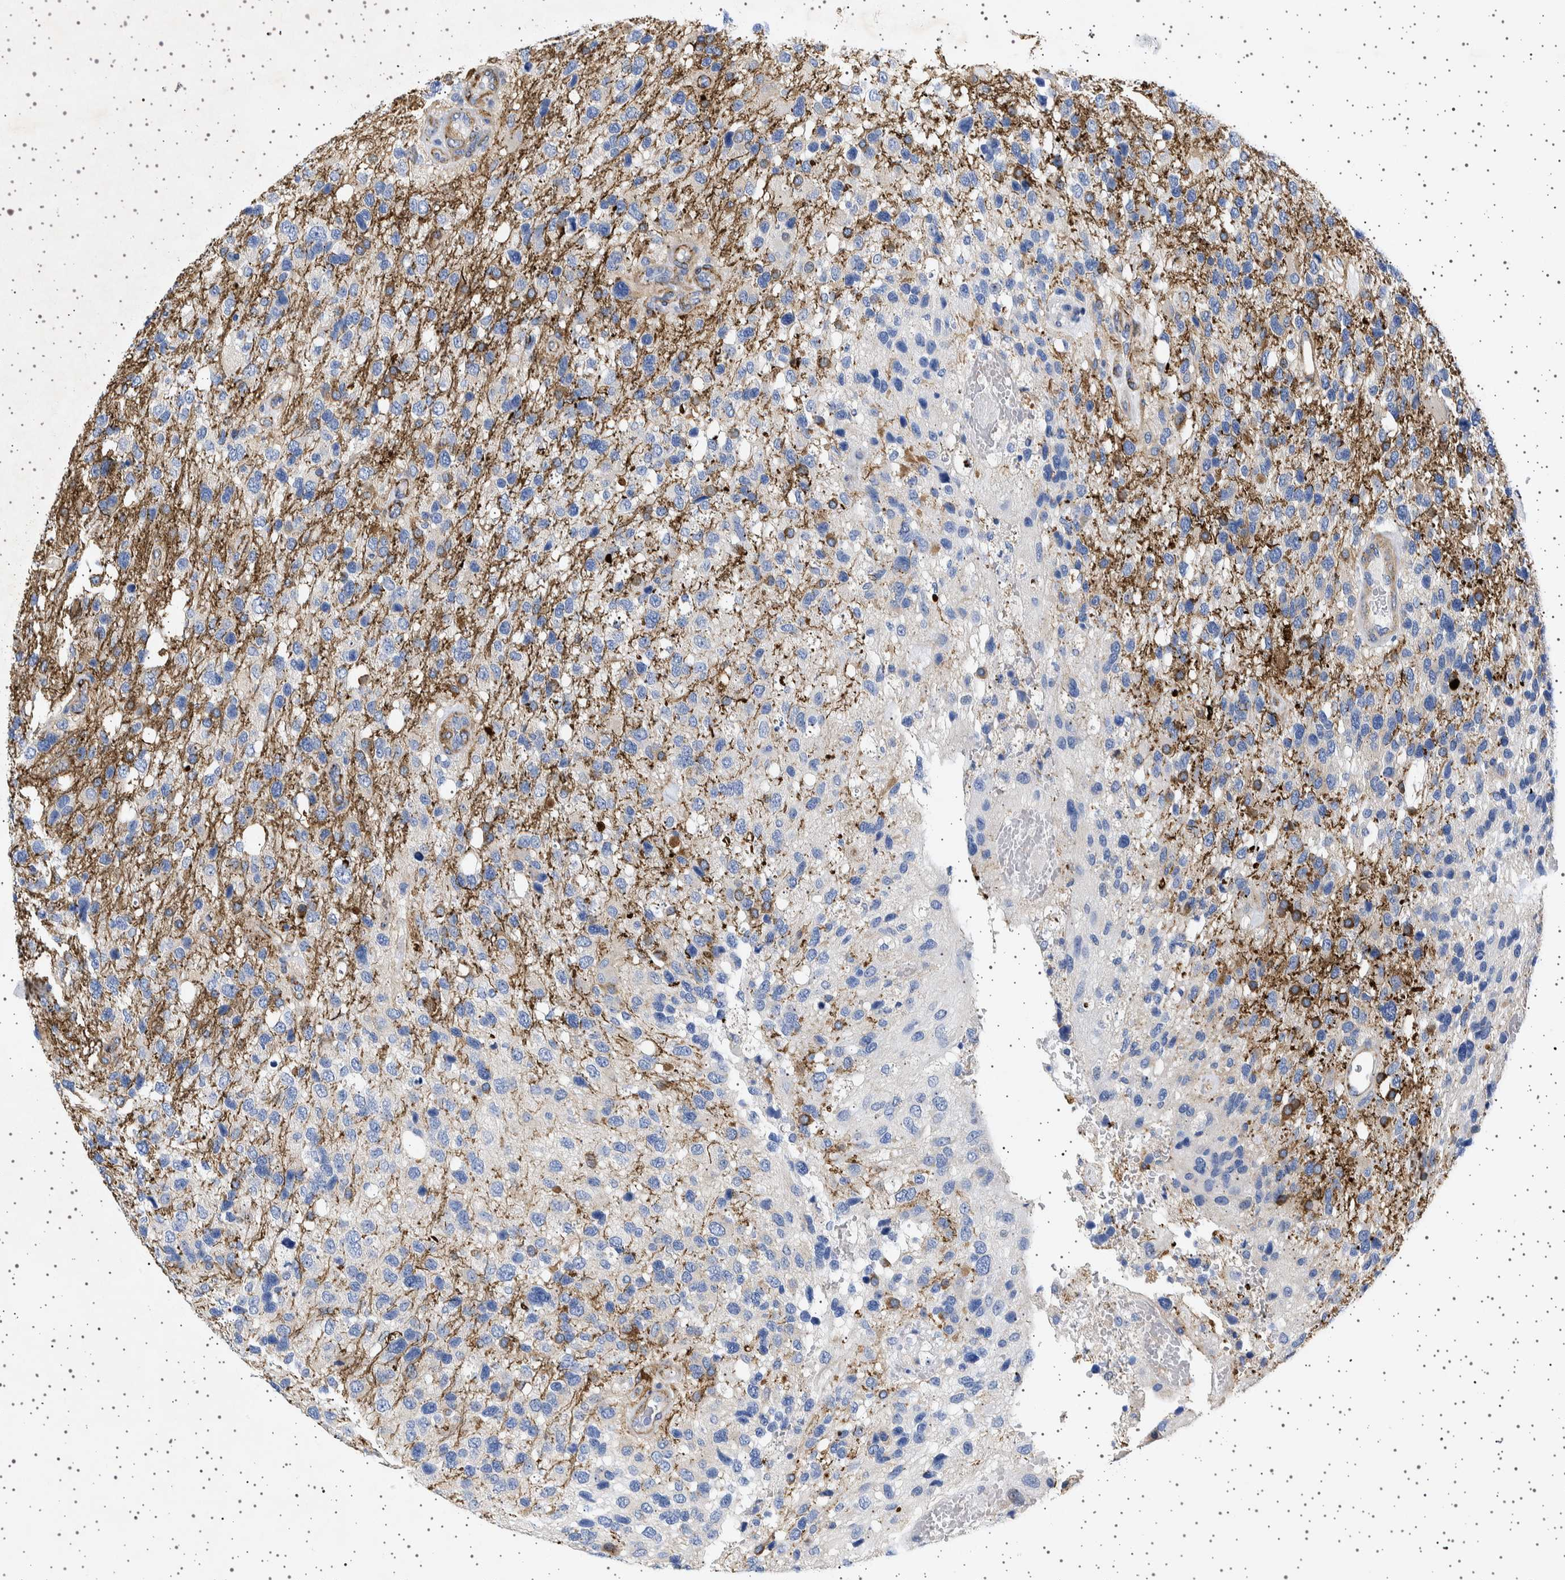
{"staining": {"intensity": "negative", "quantity": "none", "location": "none"}, "tissue": "glioma", "cell_type": "Tumor cells", "image_type": "cancer", "snomed": [{"axis": "morphology", "description": "Glioma, malignant, High grade"}, {"axis": "topography", "description": "Brain"}], "caption": "This is a micrograph of IHC staining of glioma, which shows no expression in tumor cells.", "gene": "SEPTIN4", "patient": {"sex": "female", "age": 58}}